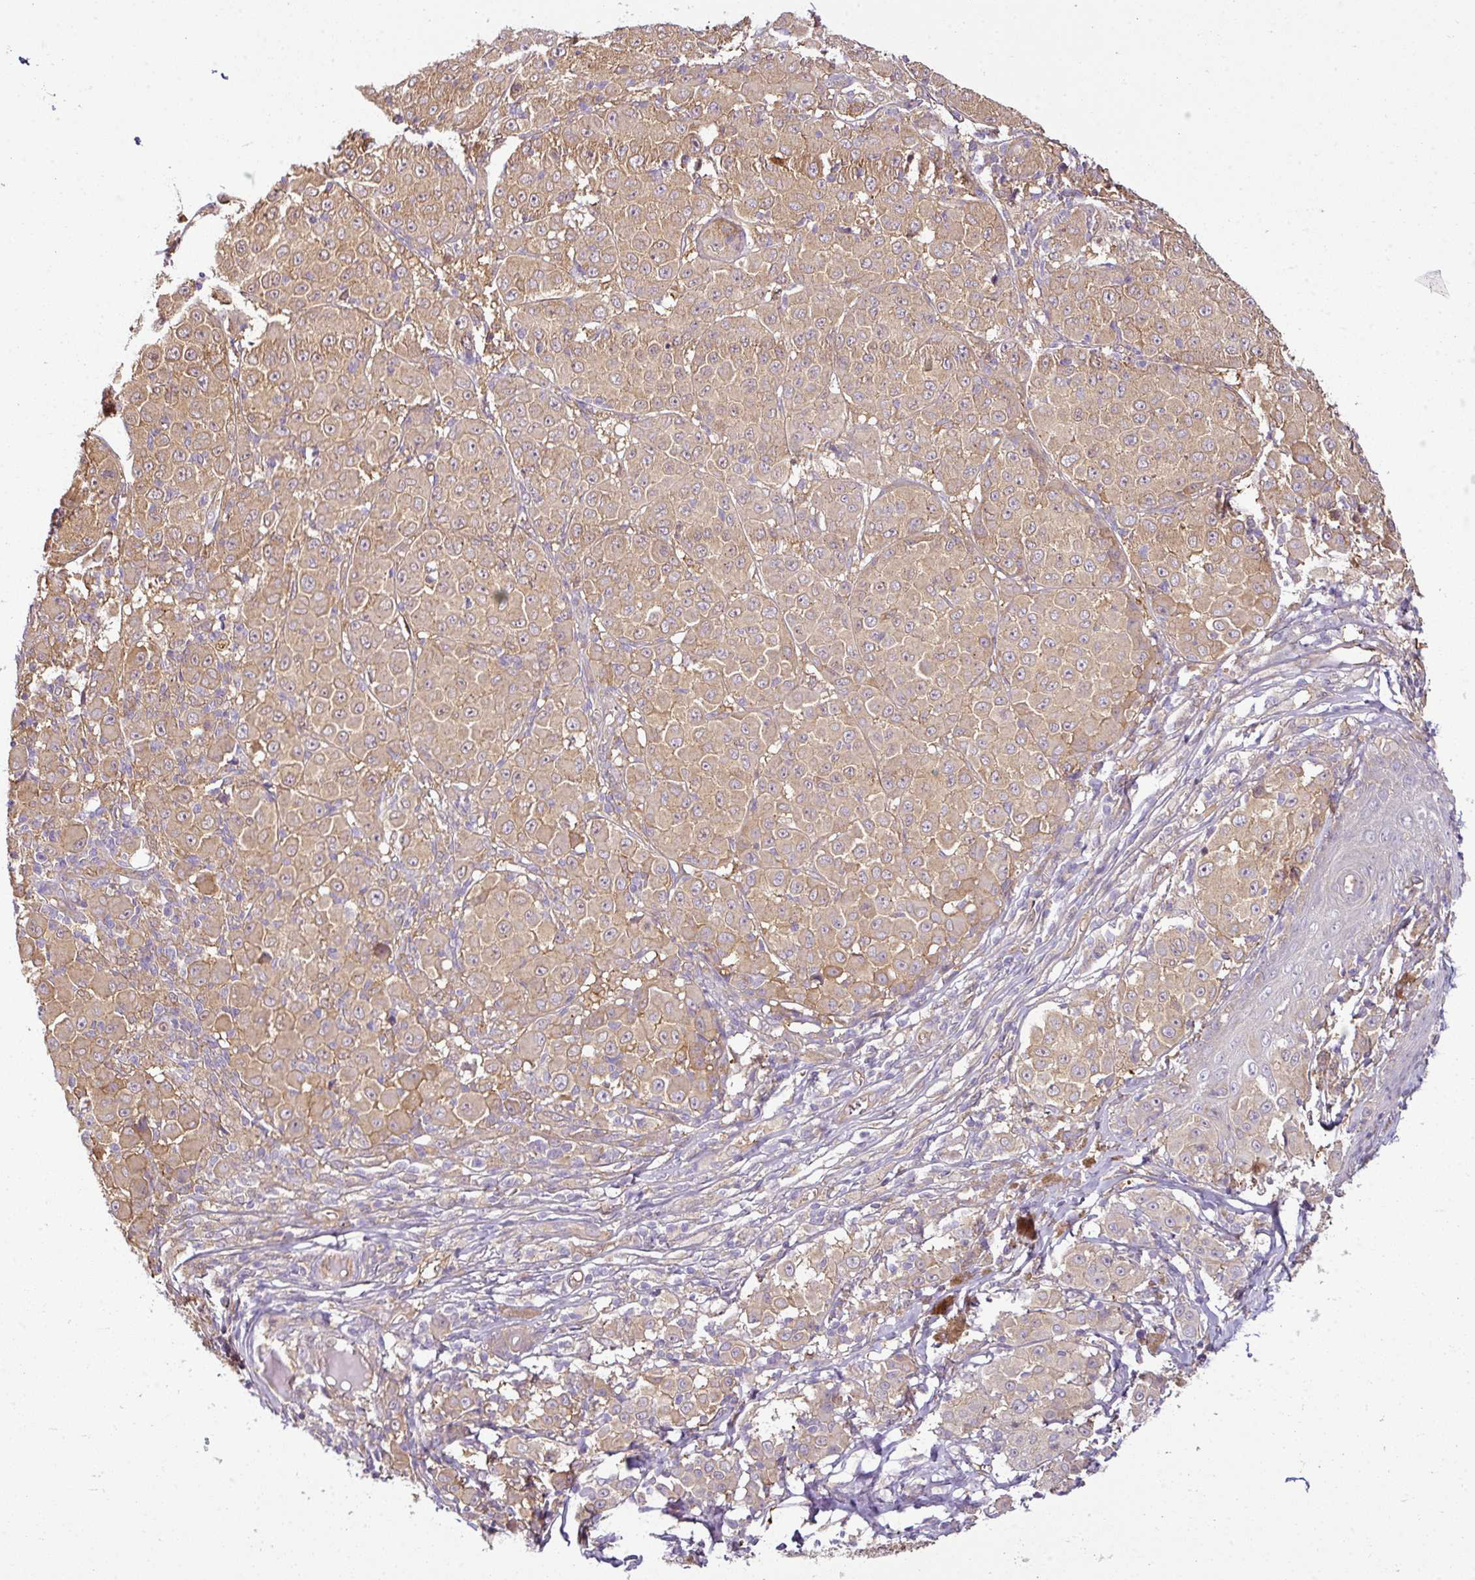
{"staining": {"intensity": "weak", "quantity": "25%-75%", "location": "cytoplasmic/membranous"}, "tissue": "melanoma", "cell_type": "Tumor cells", "image_type": "cancer", "snomed": [{"axis": "morphology", "description": "Malignant melanoma, NOS"}, {"axis": "topography", "description": "Skin"}], "caption": "This micrograph demonstrates immunohistochemistry (IHC) staining of human melanoma, with low weak cytoplasmic/membranous positivity in approximately 25%-75% of tumor cells.", "gene": "ANKRD18A", "patient": {"sex": "female", "age": 43}}